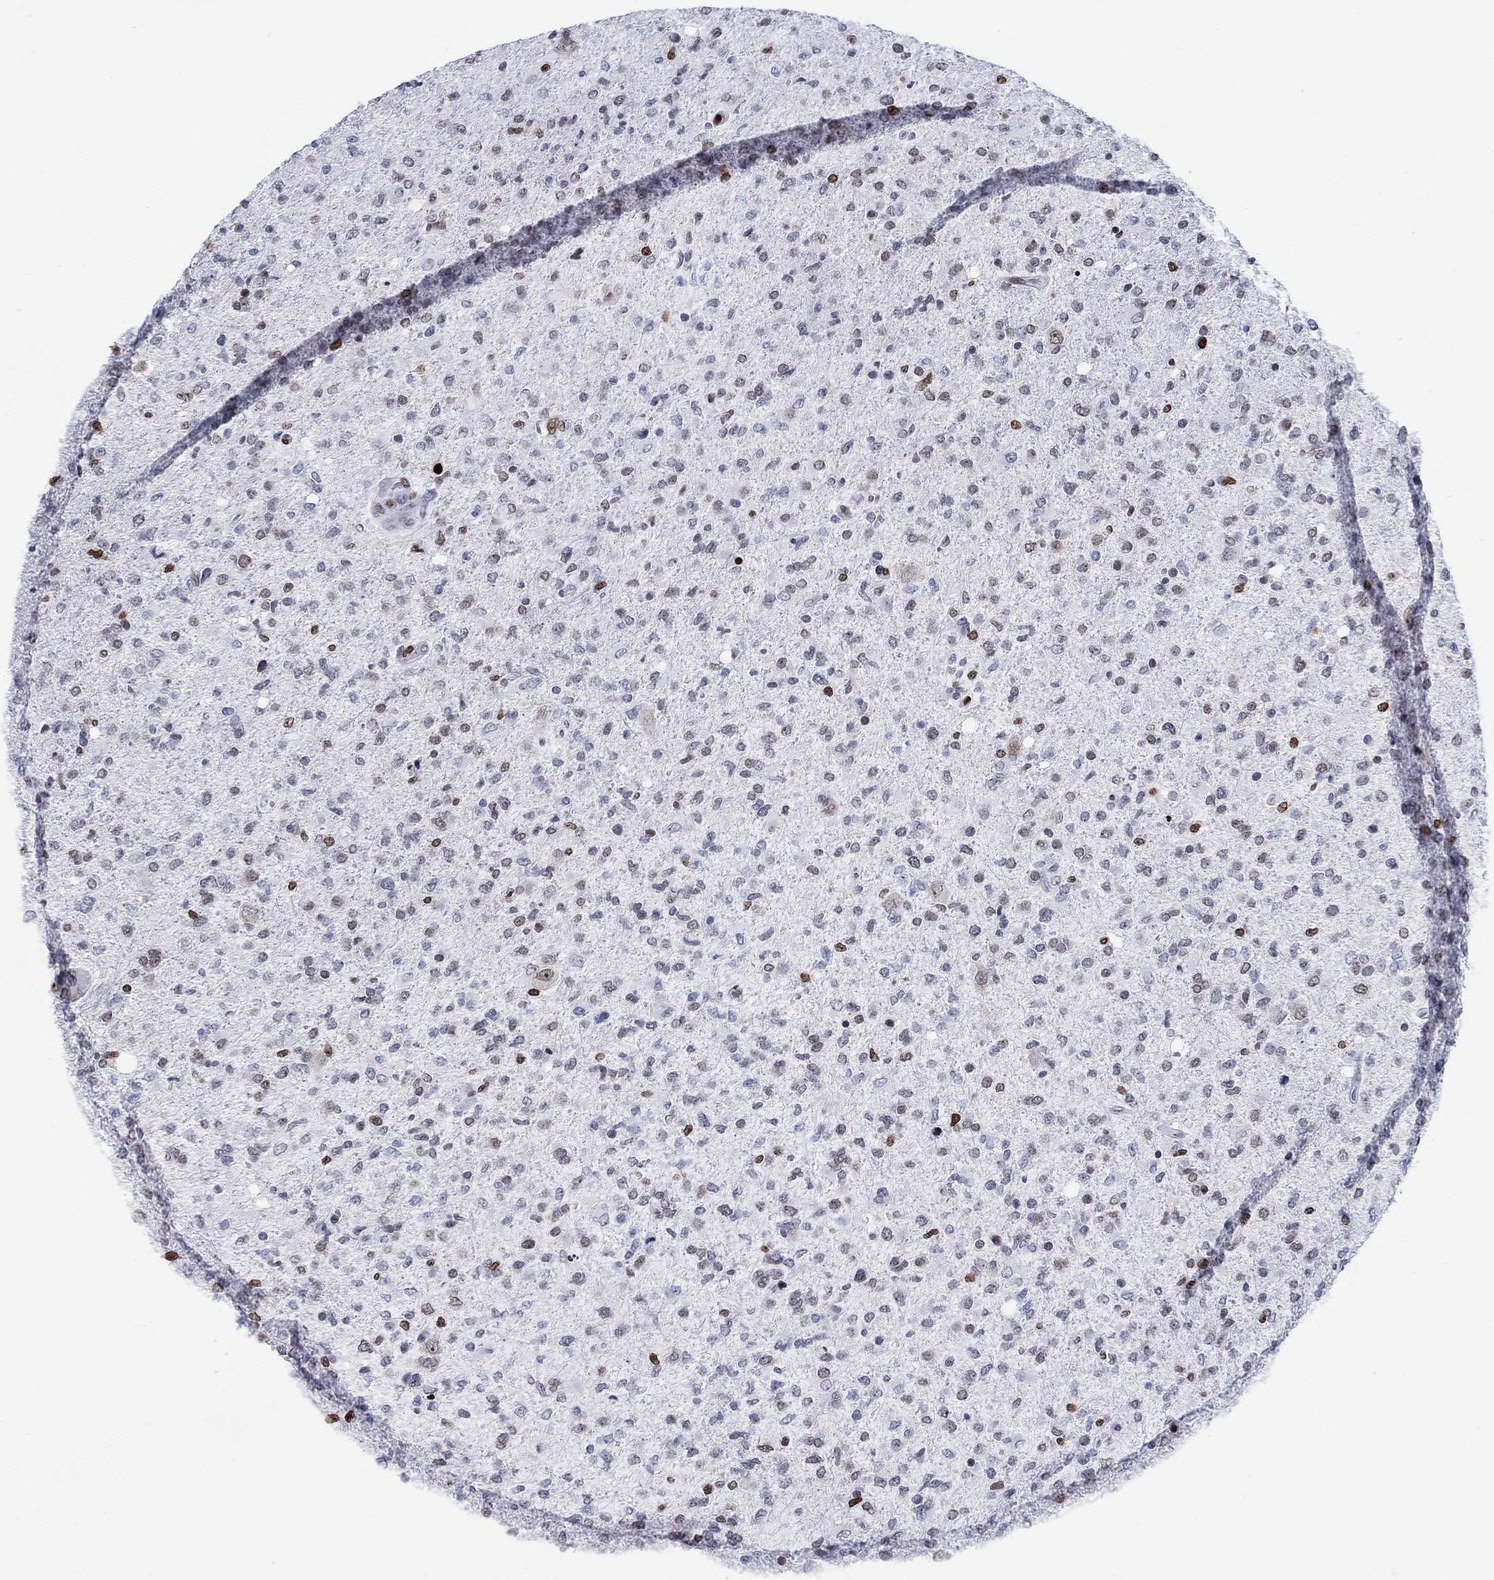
{"staining": {"intensity": "moderate", "quantity": "<25%", "location": "nuclear"}, "tissue": "glioma", "cell_type": "Tumor cells", "image_type": "cancer", "snomed": [{"axis": "morphology", "description": "Glioma, malignant, High grade"}, {"axis": "topography", "description": "Cerebral cortex"}], "caption": "IHC histopathology image of malignant glioma (high-grade) stained for a protein (brown), which demonstrates low levels of moderate nuclear expression in approximately <25% of tumor cells.", "gene": "HMGA1", "patient": {"sex": "male", "age": 70}}